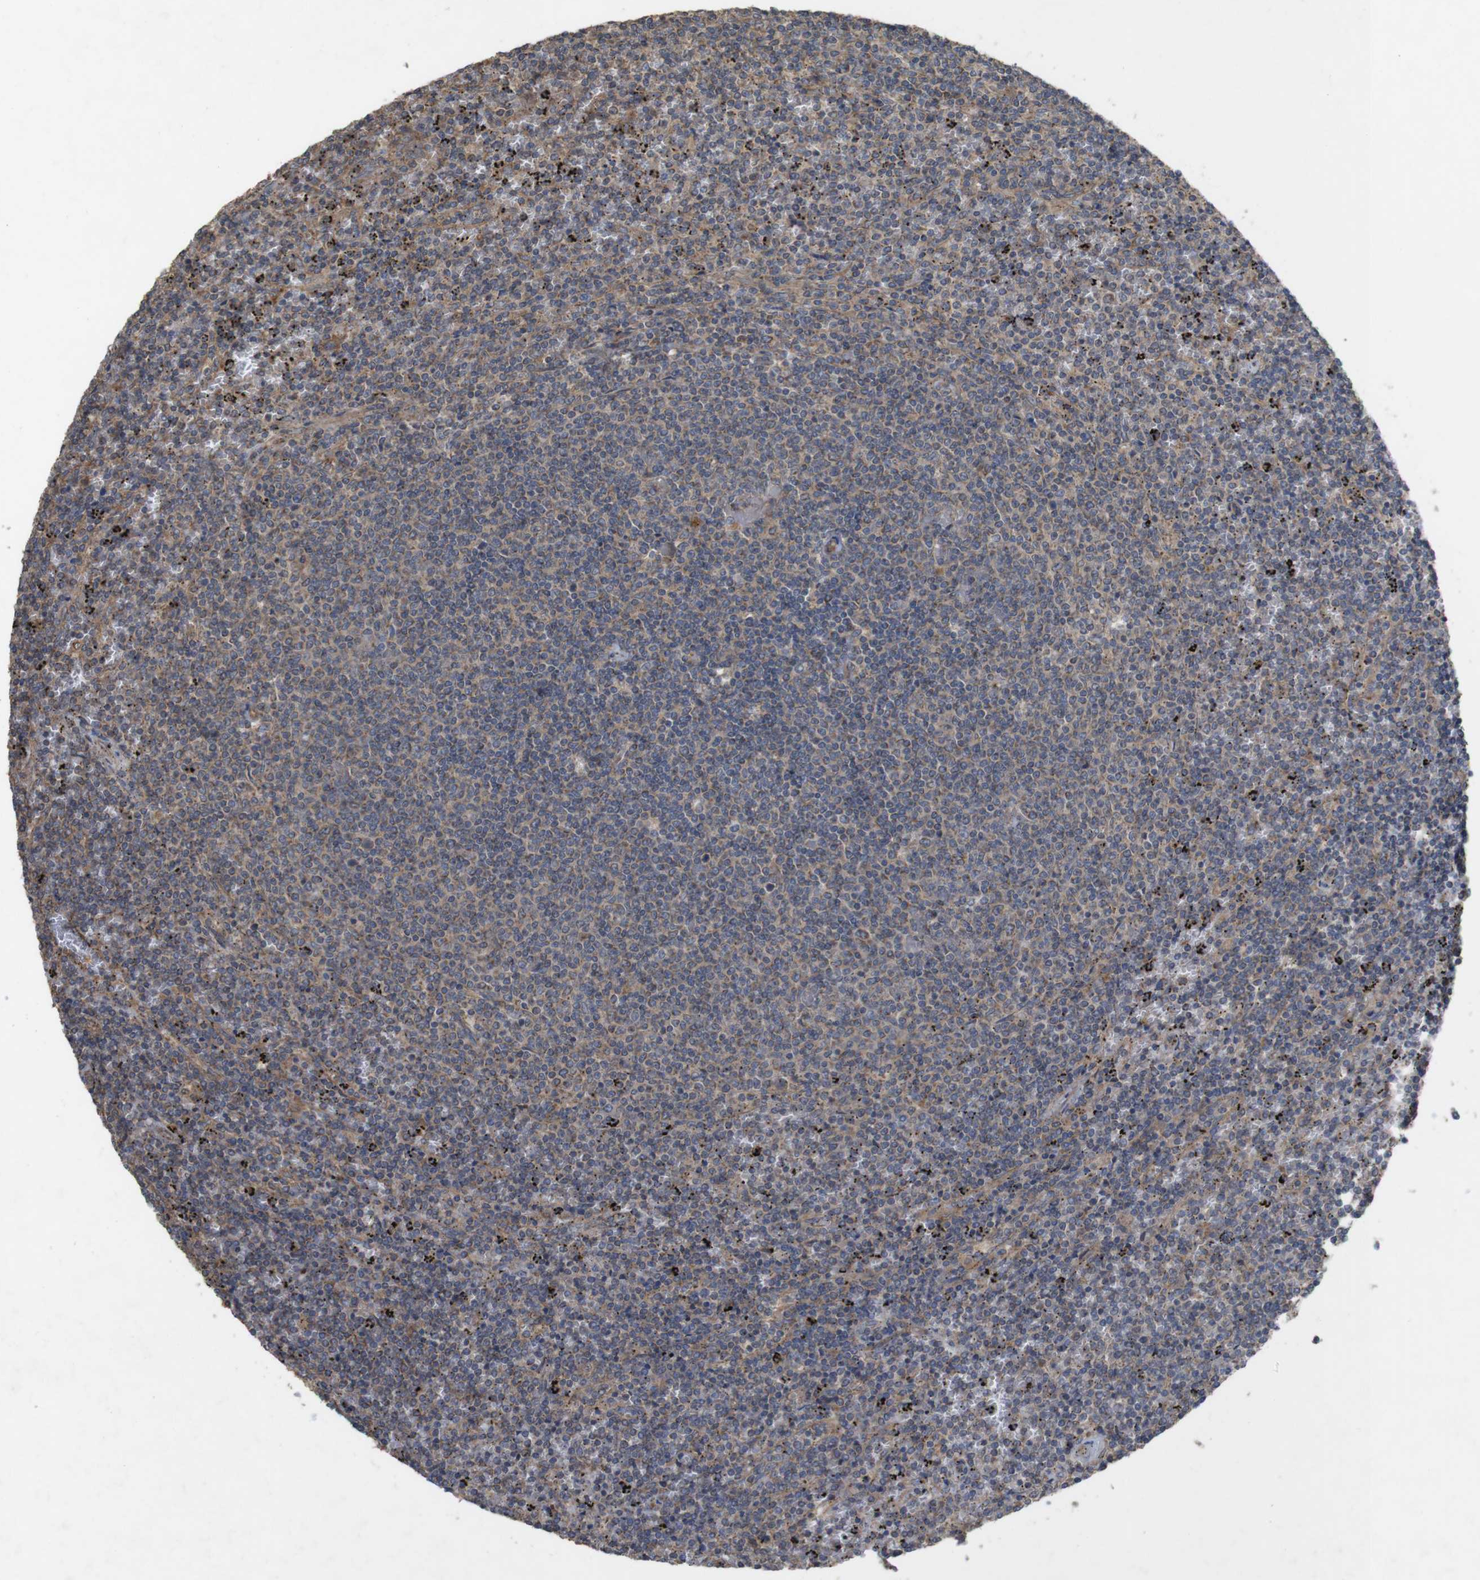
{"staining": {"intensity": "weak", "quantity": ">75%", "location": "cytoplasmic/membranous"}, "tissue": "lymphoma", "cell_type": "Tumor cells", "image_type": "cancer", "snomed": [{"axis": "morphology", "description": "Malignant lymphoma, non-Hodgkin's type, Low grade"}, {"axis": "topography", "description": "Spleen"}], "caption": "This histopathology image shows IHC staining of lymphoma, with low weak cytoplasmic/membranous staining in approximately >75% of tumor cells.", "gene": "KCNS3", "patient": {"sex": "female", "age": 50}}